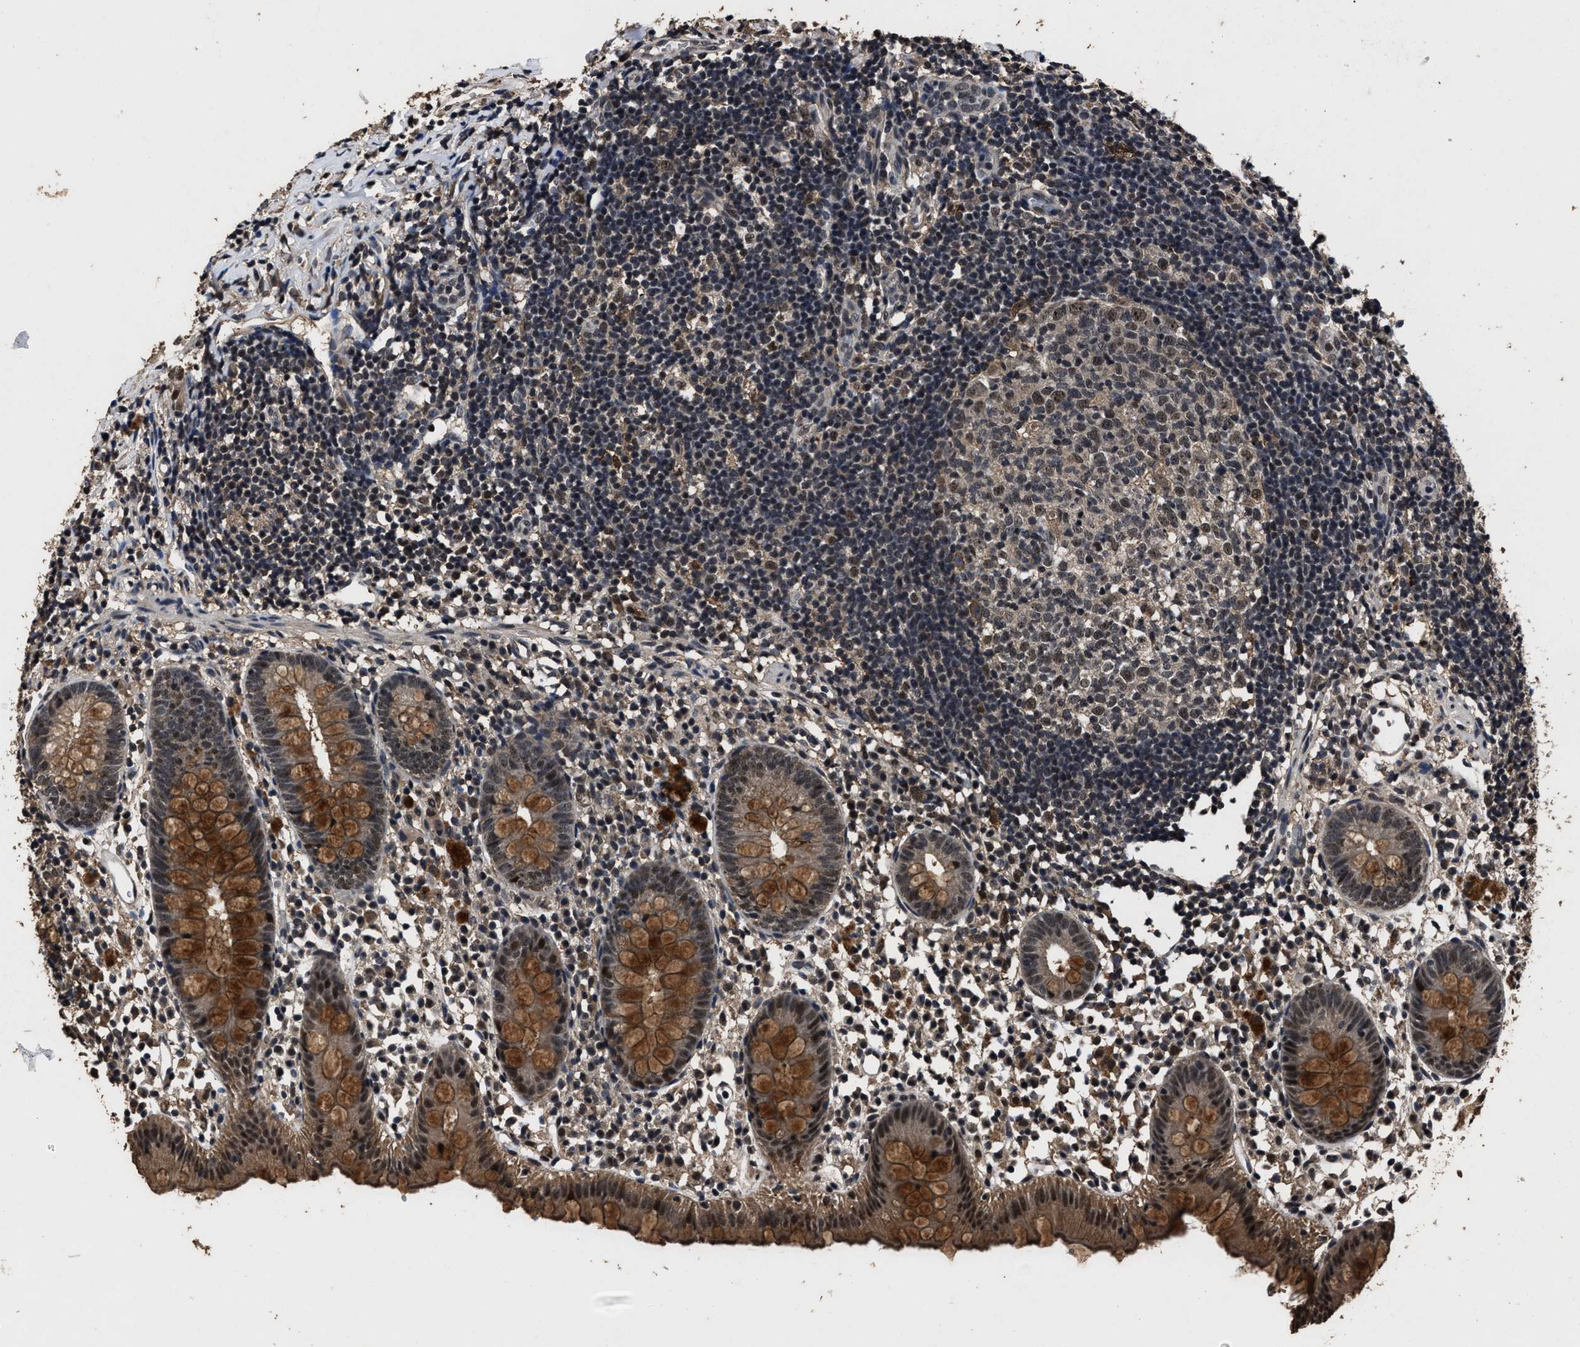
{"staining": {"intensity": "moderate", "quantity": ">75%", "location": "cytoplasmic/membranous,nuclear"}, "tissue": "appendix", "cell_type": "Glandular cells", "image_type": "normal", "snomed": [{"axis": "morphology", "description": "Normal tissue, NOS"}, {"axis": "topography", "description": "Appendix"}], "caption": "Immunohistochemical staining of unremarkable human appendix shows >75% levels of moderate cytoplasmic/membranous,nuclear protein staining in about >75% of glandular cells.", "gene": "RSBN1L", "patient": {"sex": "female", "age": 20}}